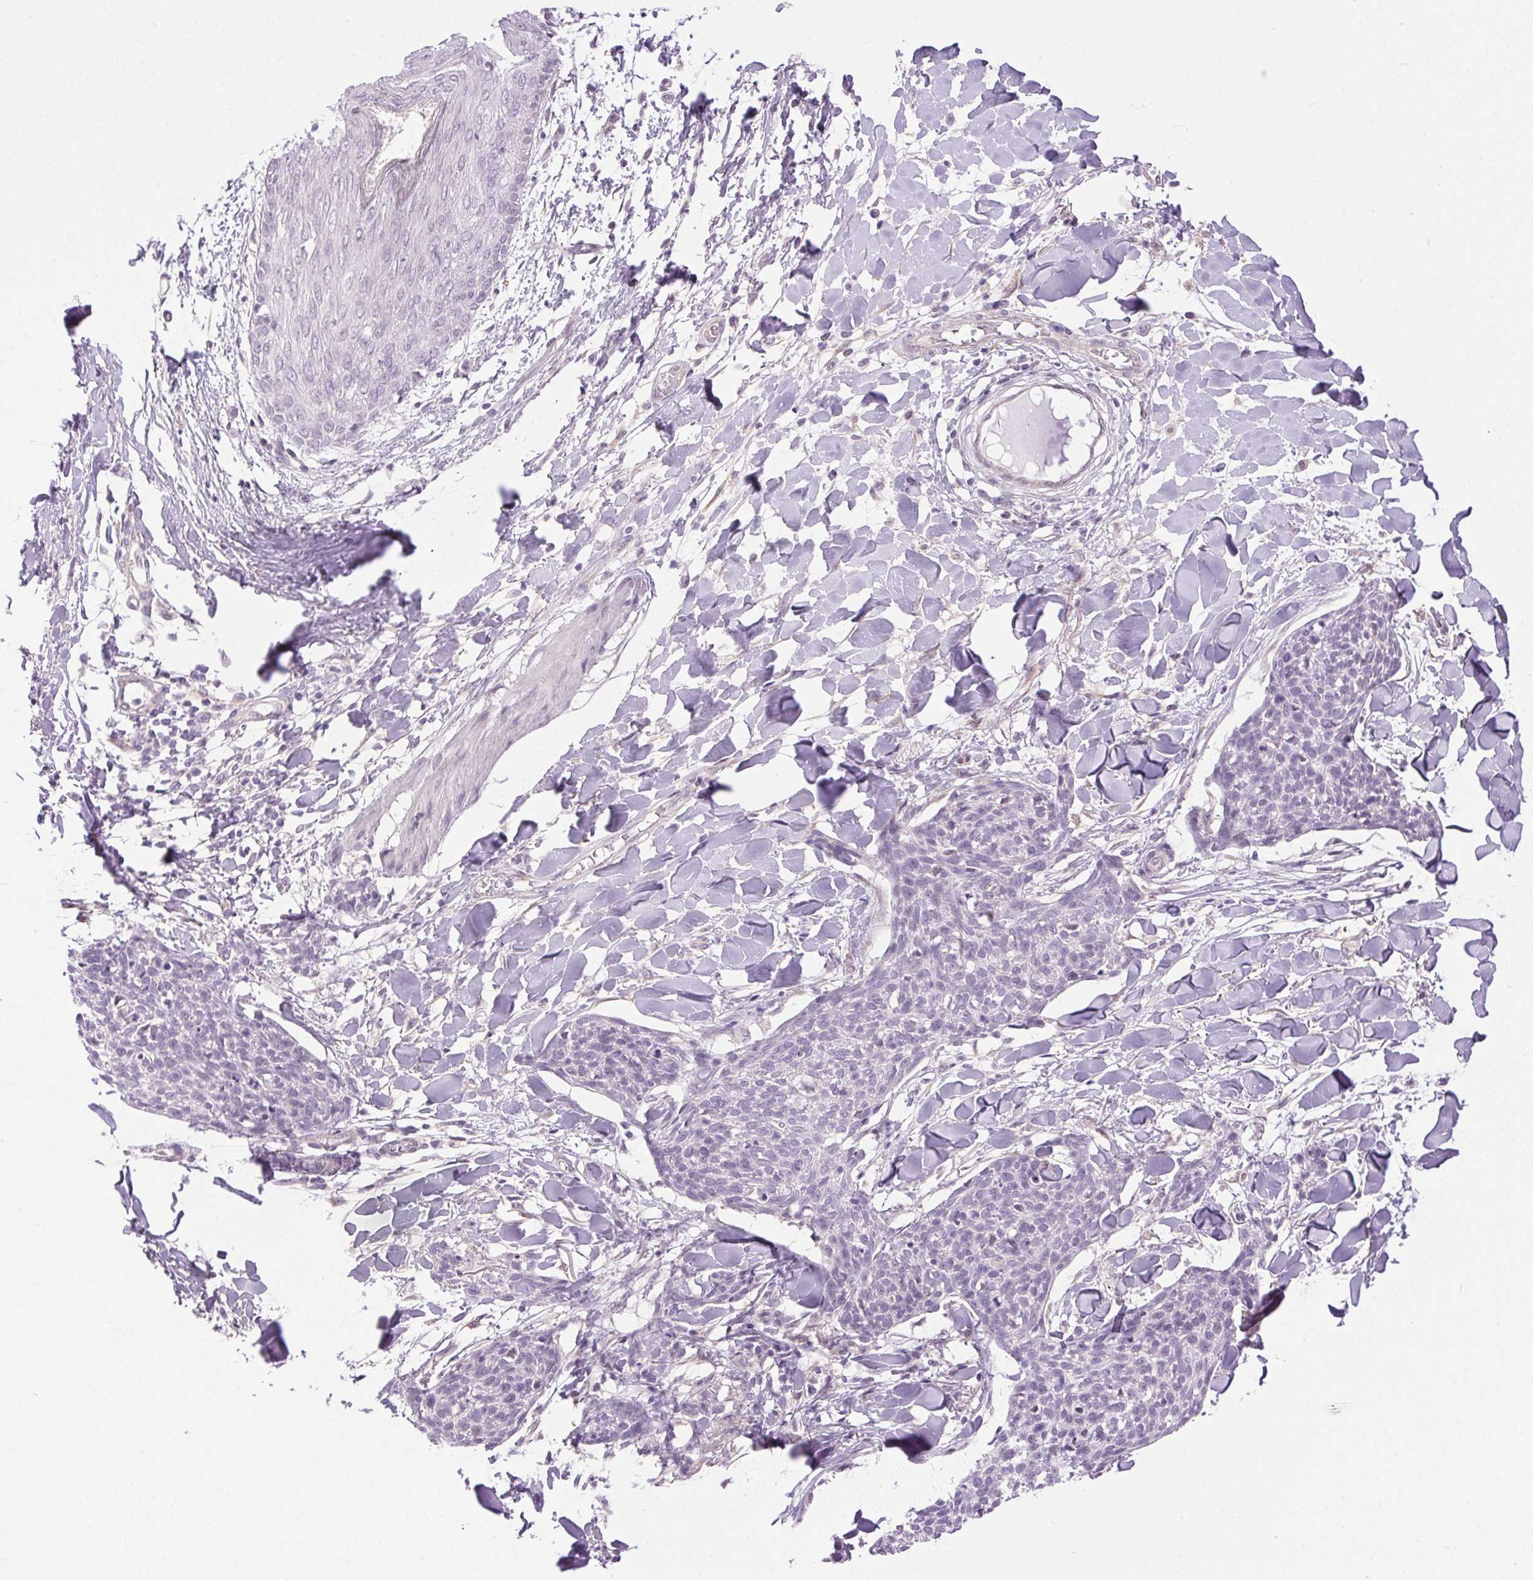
{"staining": {"intensity": "negative", "quantity": "none", "location": "none"}, "tissue": "skin cancer", "cell_type": "Tumor cells", "image_type": "cancer", "snomed": [{"axis": "morphology", "description": "Squamous cell carcinoma, NOS"}, {"axis": "topography", "description": "Skin"}, {"axis": "topography", "description": "Vulva"}], "caption": "High magnification brightfield microscopy of skin cancer stained with DAB (3,3'-diaminobenzidine) (brown) and counterstained with hematoxylin (blue): tumor cells show no significant positivity.", "gene": "SYT11", "patient": {"sex": "female", "age": 75}}